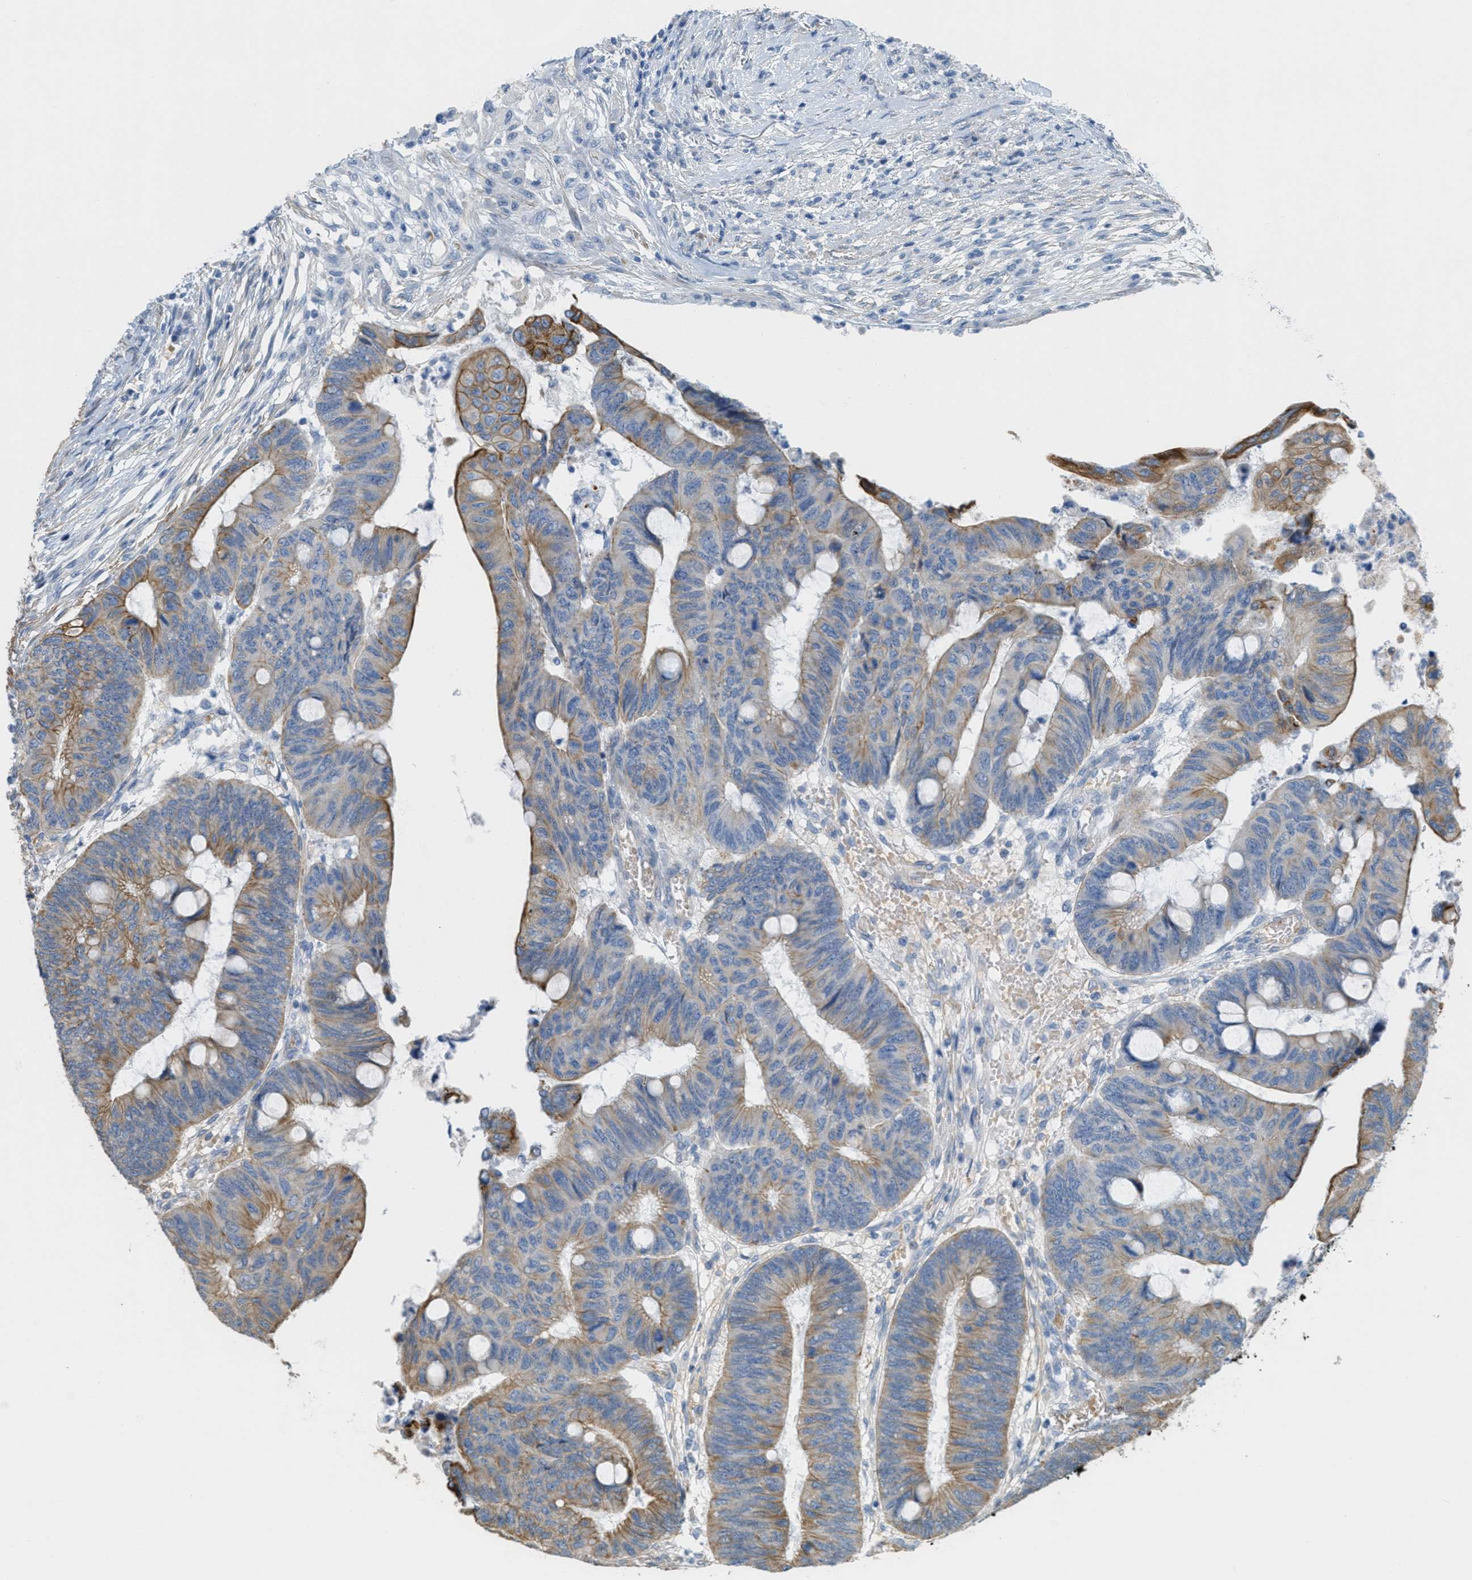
{"staining": {"intensity": "moderate", "quantity": "25%-75%", "location": "cytoplasmic/membranous"}, "tissue": "colorectal cancer", "cell_type": "Tumor cells", "image_type": "cancer", "snomed": [{"axis": "morphology", "description": "Normal tissue, NOS"}, {"axis": "morphology", "description": "Adenocarcinoma, NOS"}, {"axis": "topography", "description": "Rectum"}, {"axis": "topography", "description": "Peripheral nerve tissue"}], "caption": "A brown stain labels moderate cytoplasmic/membranous expression of a protein in human colorectal cancer (adenocarcinoma) tumor cells. (DAB (3,3'-diaminobenzidine) IHC with brightfield microscopy, high magnification).", "gene": "MRS2", "patient": {"sex": "male", "age": 92}}